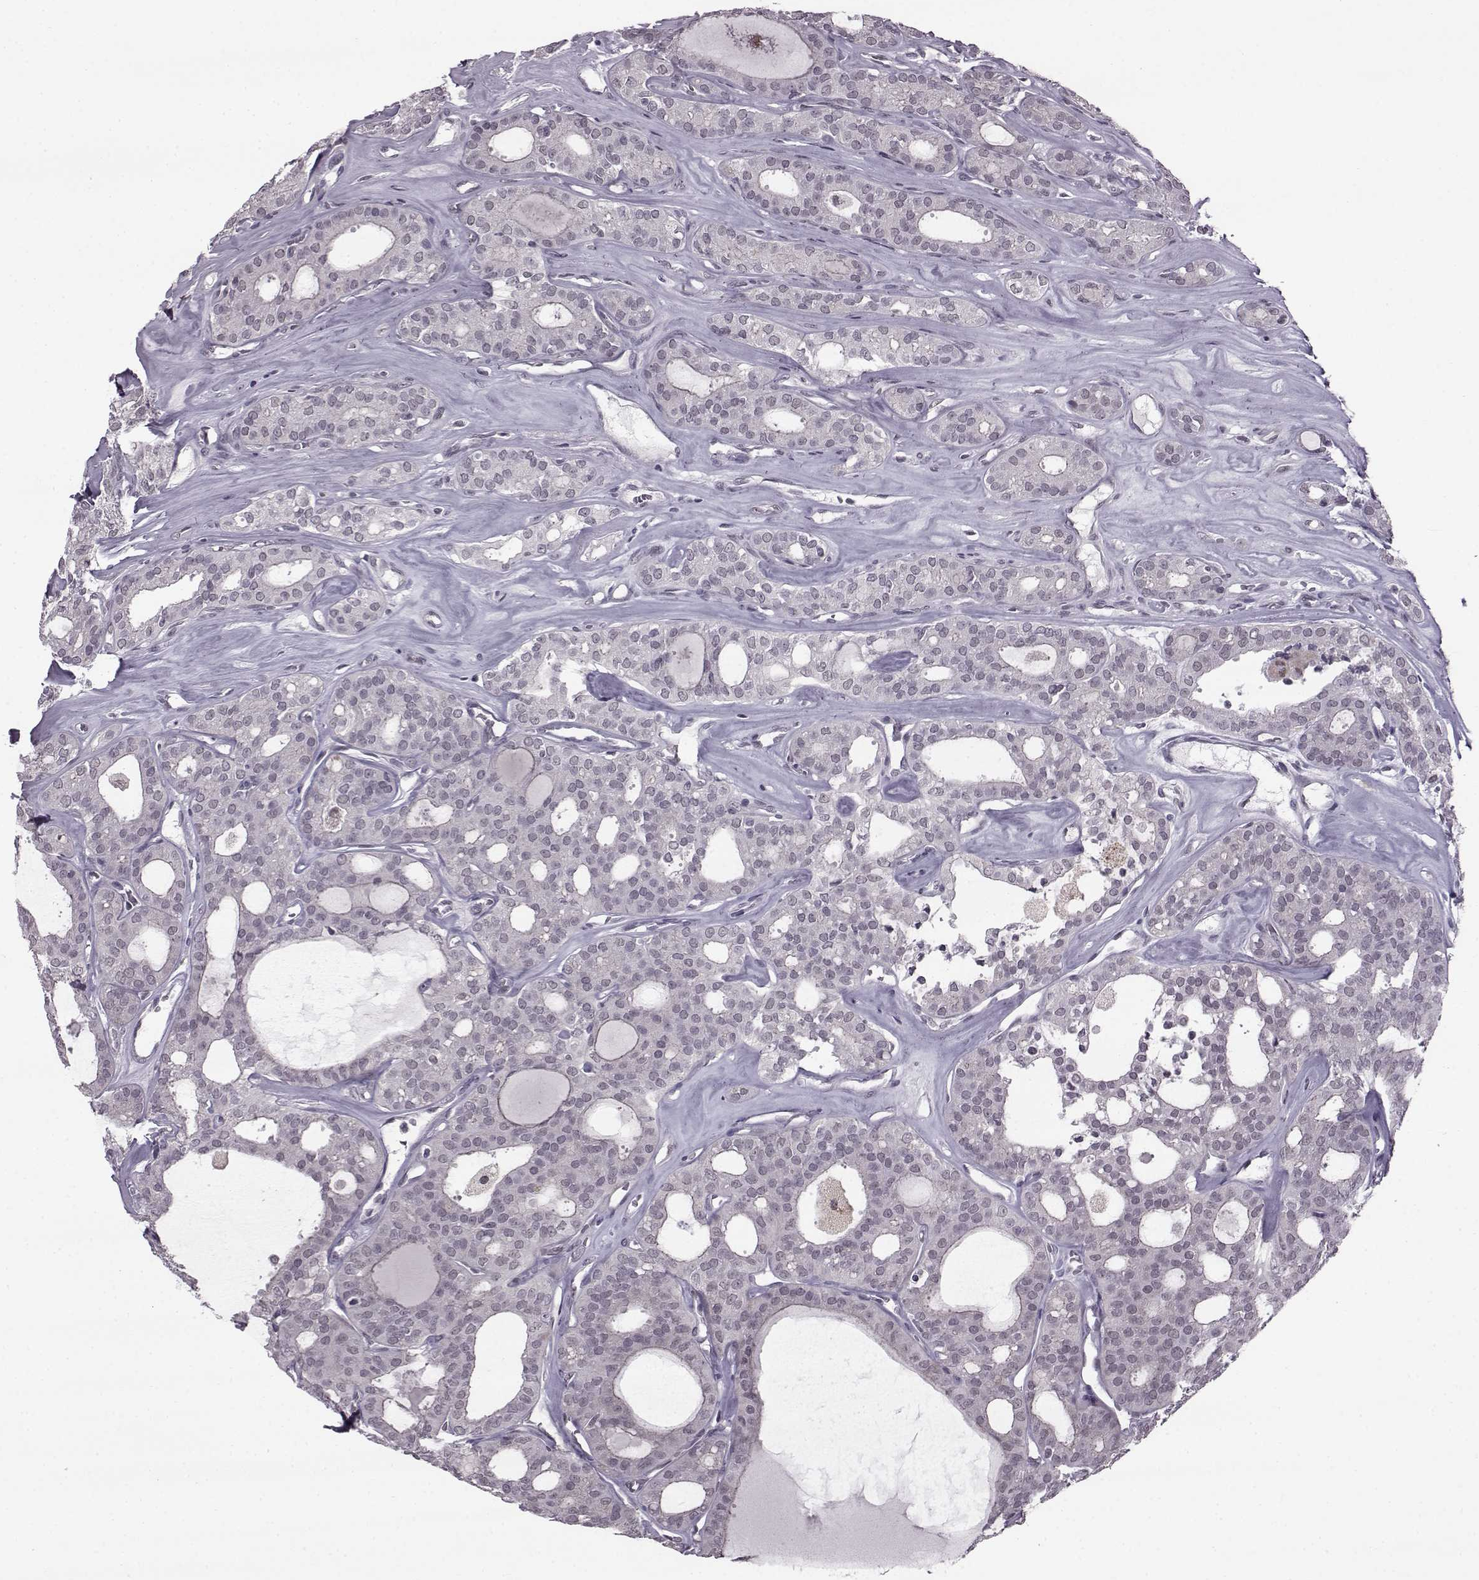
{"staining": {"intensity": "negative", "quantity": "none", "location": "none"}, "tissue": "thyroid cancer", "cell_type": "Tumor cells", "image_type": "cancer", "snomed": [{"axis": "morphology", "description": "Follicular adenoma carcinoma, NOS"}, {"axis": "topography", "description": "Thyroid gland"}], "caption": "Tumor cells are negative for brown protein staining in follicular adenoma carcinoma (thyroid).", "gene": "SLC28A2", "patient": {"sex": "male", "age": 75}}